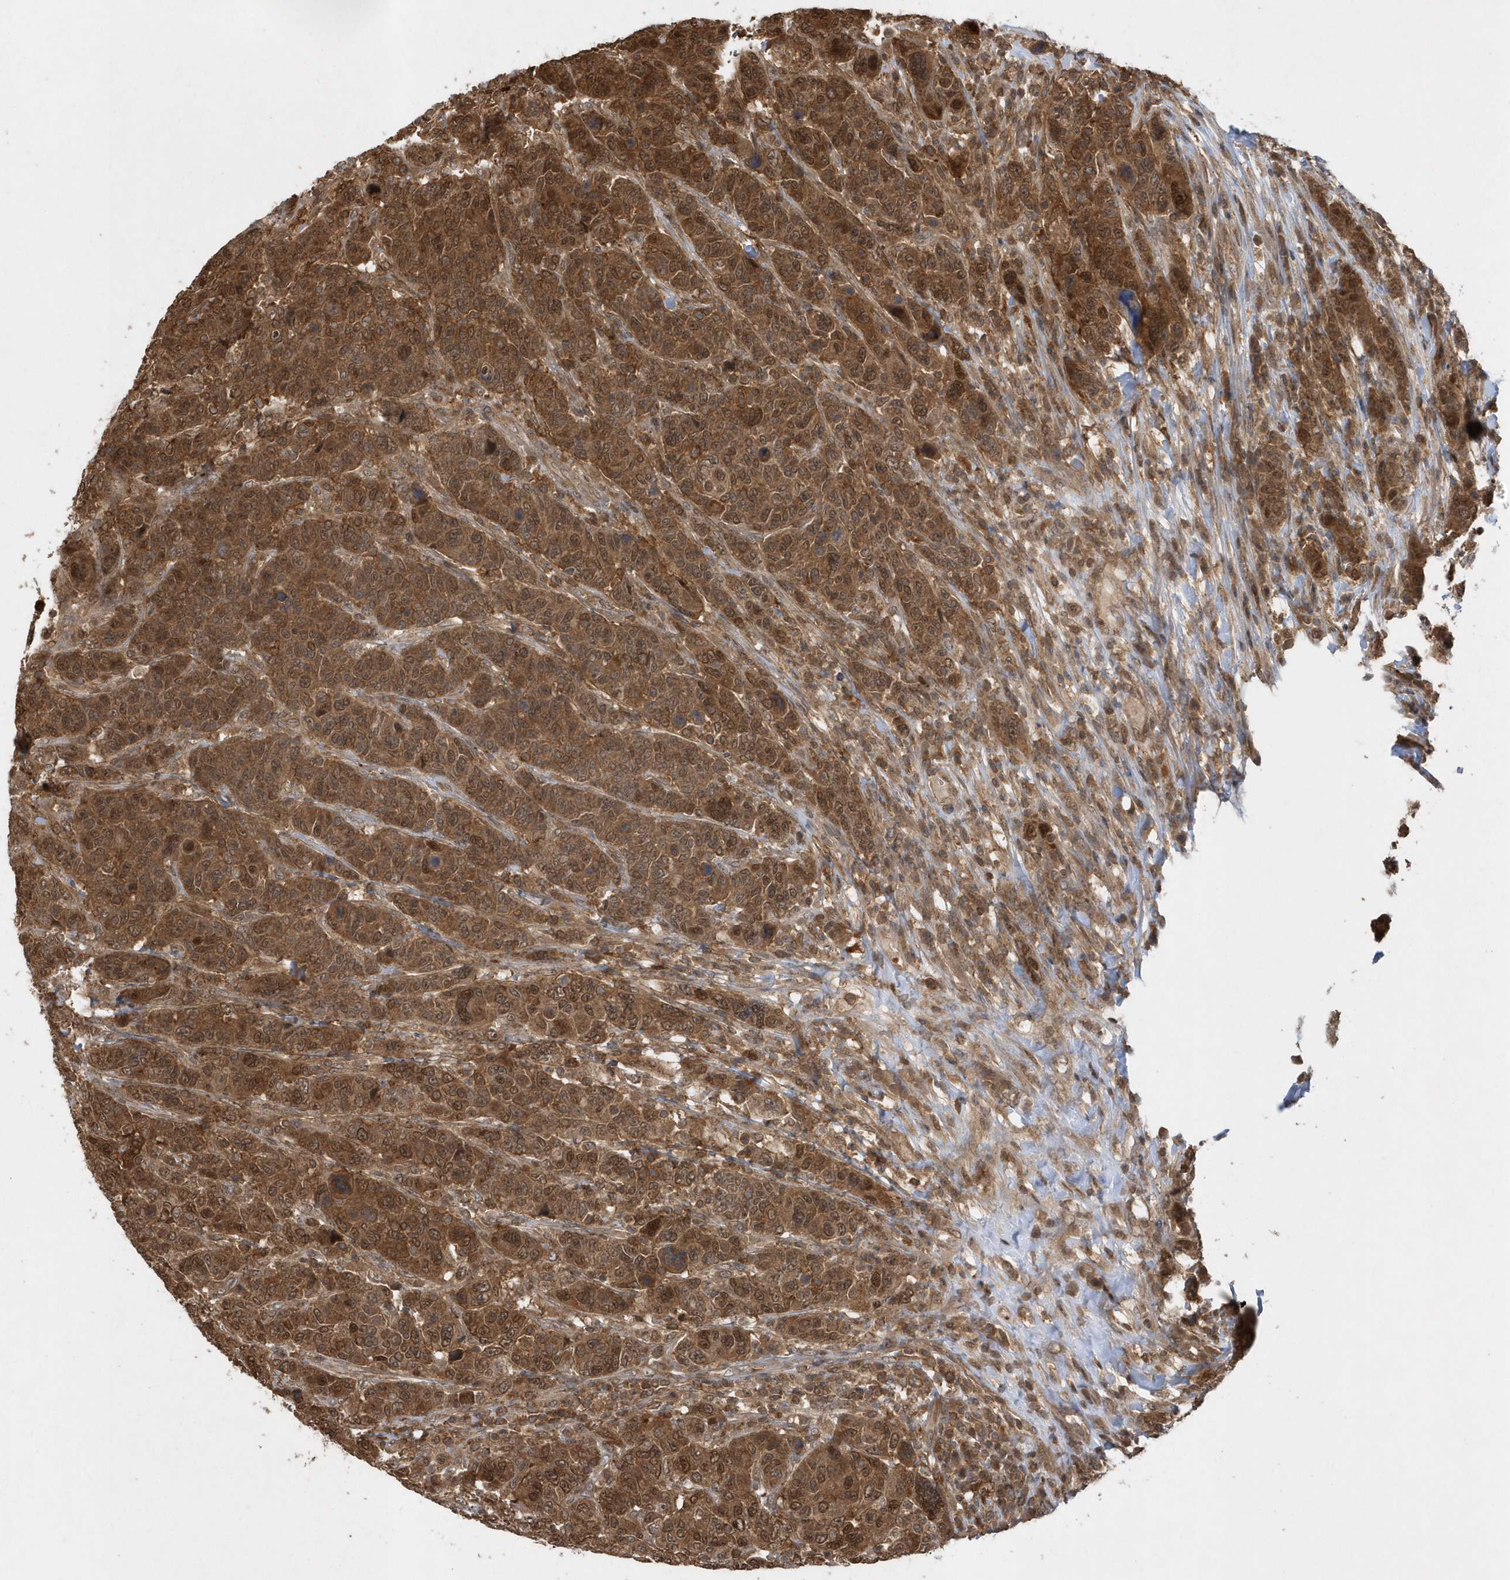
{"staining": {"intensity": "moderate", "quantity": ">75%", "location": "cytoplasmic/membranous,nuclear"}, "tissue": "breast cancer", "cell_type": "Tumor cells", "image_type": "cancer", "snomed": [{"axis": "morphology", "description": "Duct carcinoma"}, {"axis": "topography", "description": "Breast"}], "caption": "Protein expression analysis of breast cancer (infiltrating ductal carcinoma) exhibits moderate cytoplasmic/membranous and nuclear staining in about >75% of tumor cells.", "gene": "ACYP1", "patient": {"sex": "female", "age": 37}}